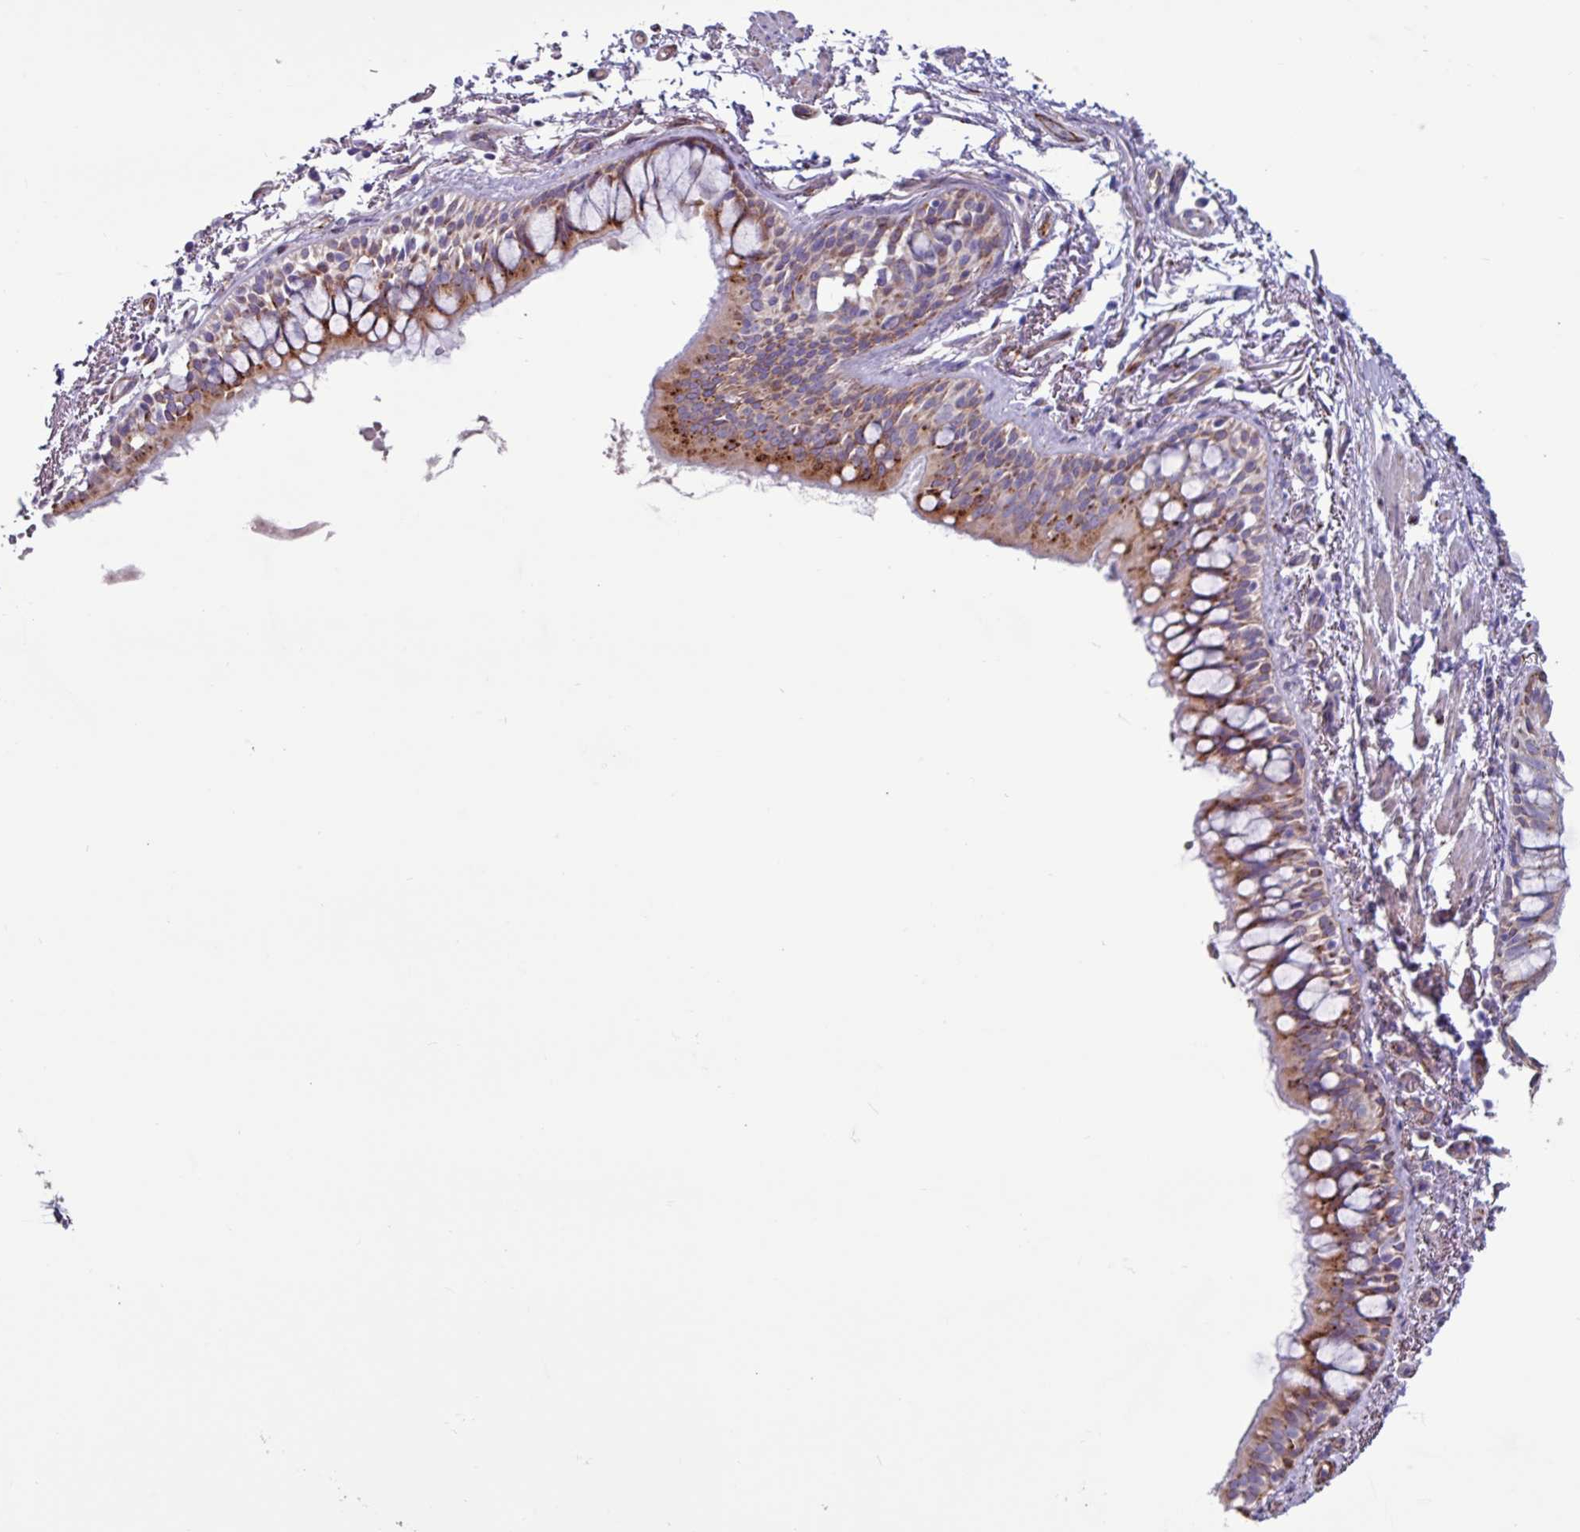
{"staining": {"intensity": "moderate", "quantity": ">75%", "location": "cytoplasmic/membranous"}, "tissue": "bronchus", "cell_type": "Respiratory epithelial cells", "image_type": "normal", "snomed": [{"axis": "morphology", "description": "Normal tissue, NOS"}, {"axis": "topography", "description": "Bronchus"}], "caption": "Bronchus stained with IHC exhibits moderate cytoplasmic/membranous staining in approximately >75% of respiratory epithelial cells.", "gene": "PPP1R35", "patient": {"sex": "male", "age": 70}}